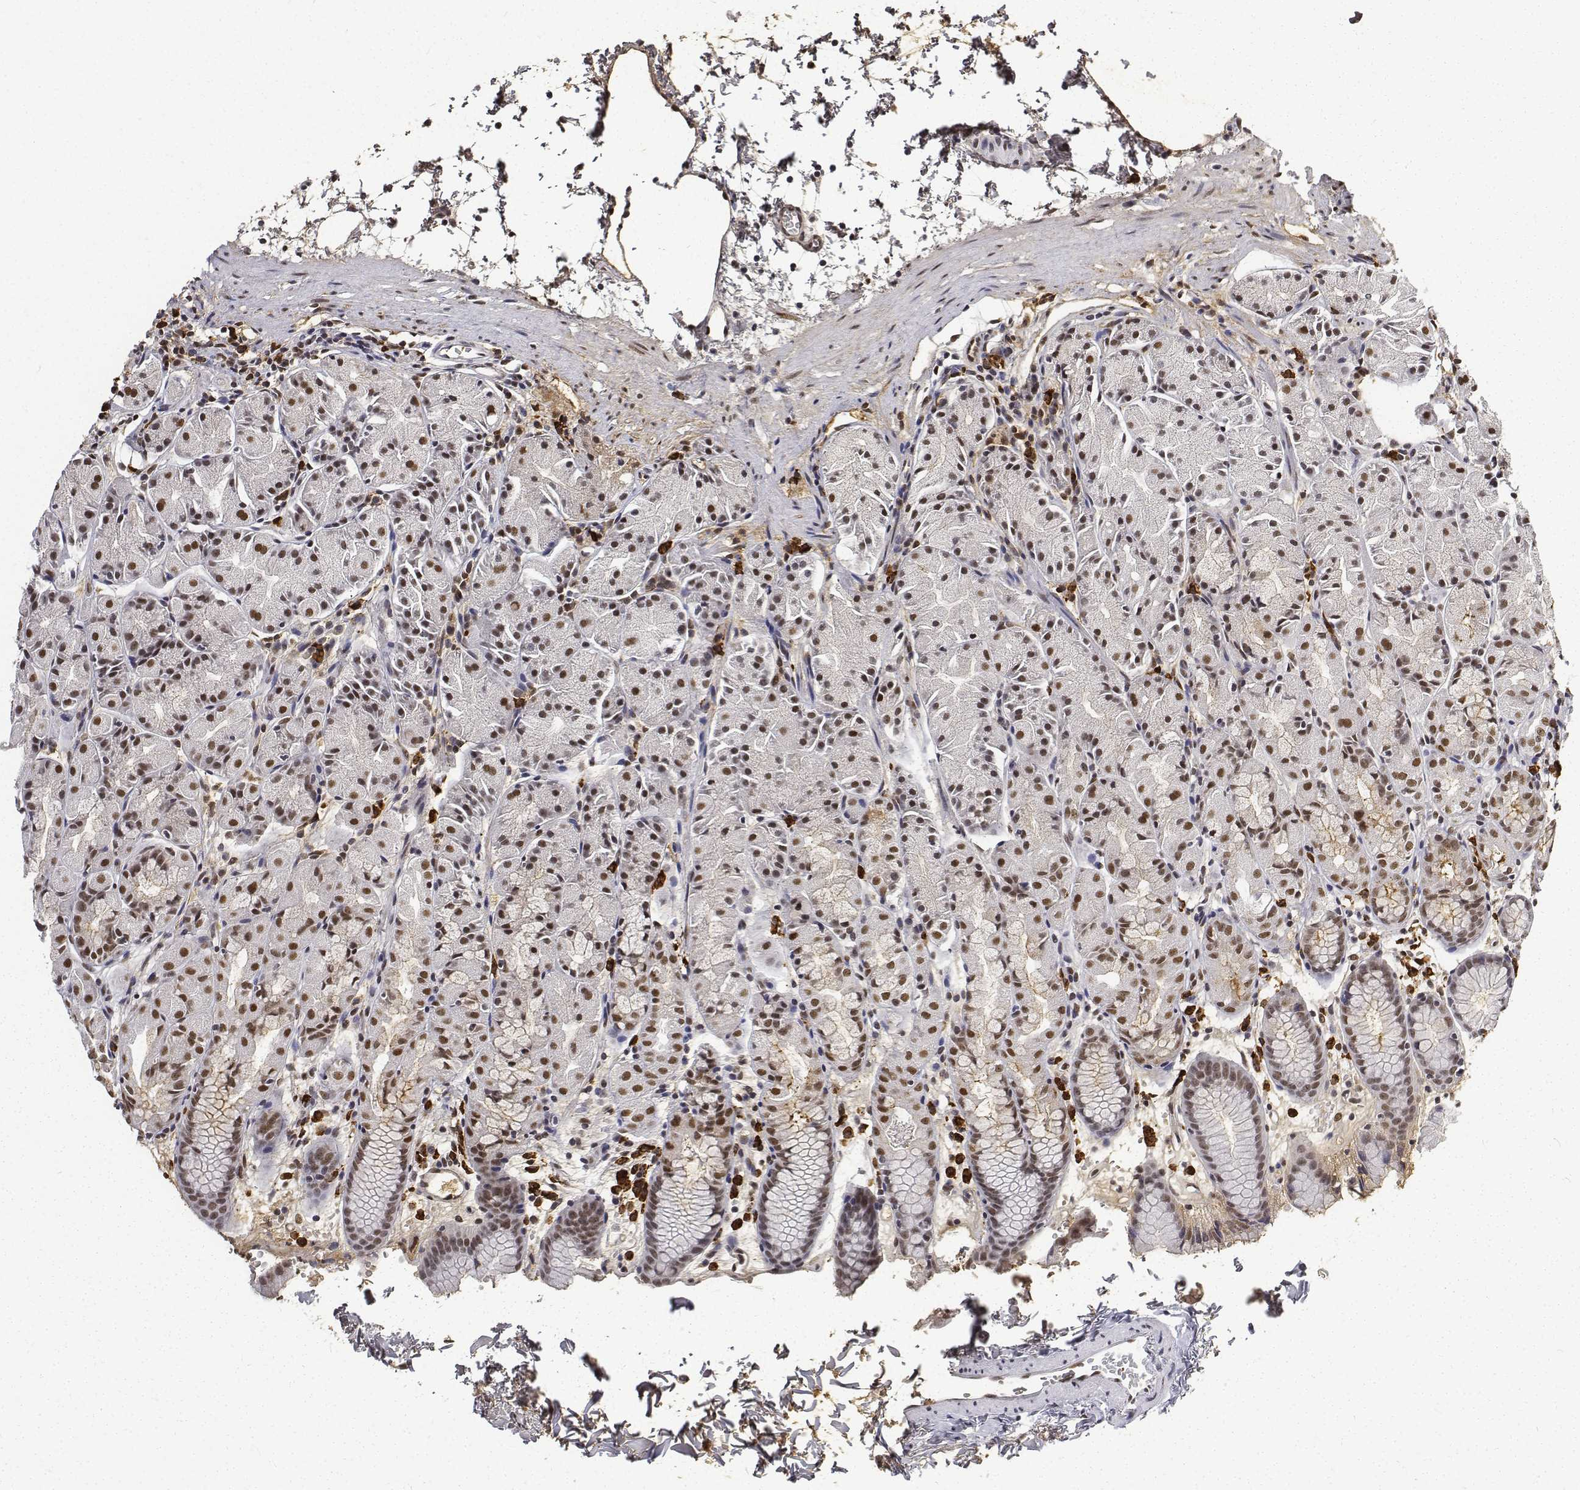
{"staining": {"intensity": "moderate", "quantity": "25%-75%", "location": "nuclear"}, "tissue": "stomach", "cell_type": "Glandular cells", "image_type": "normal", "snomed": [{"axis": "morphology", "description": "Normal tissue, NOS"}, {"axis": "topography", "description": "Stomach, upper"}], "caption": "IHC micrograph of normal human stomach stained for a protein (brown), which displays medium levels of moderate nuclear expression in about 25%-75% of glandular cells.", "gene": "ATRX", "patient": {"sex": "male", "age": 47}}